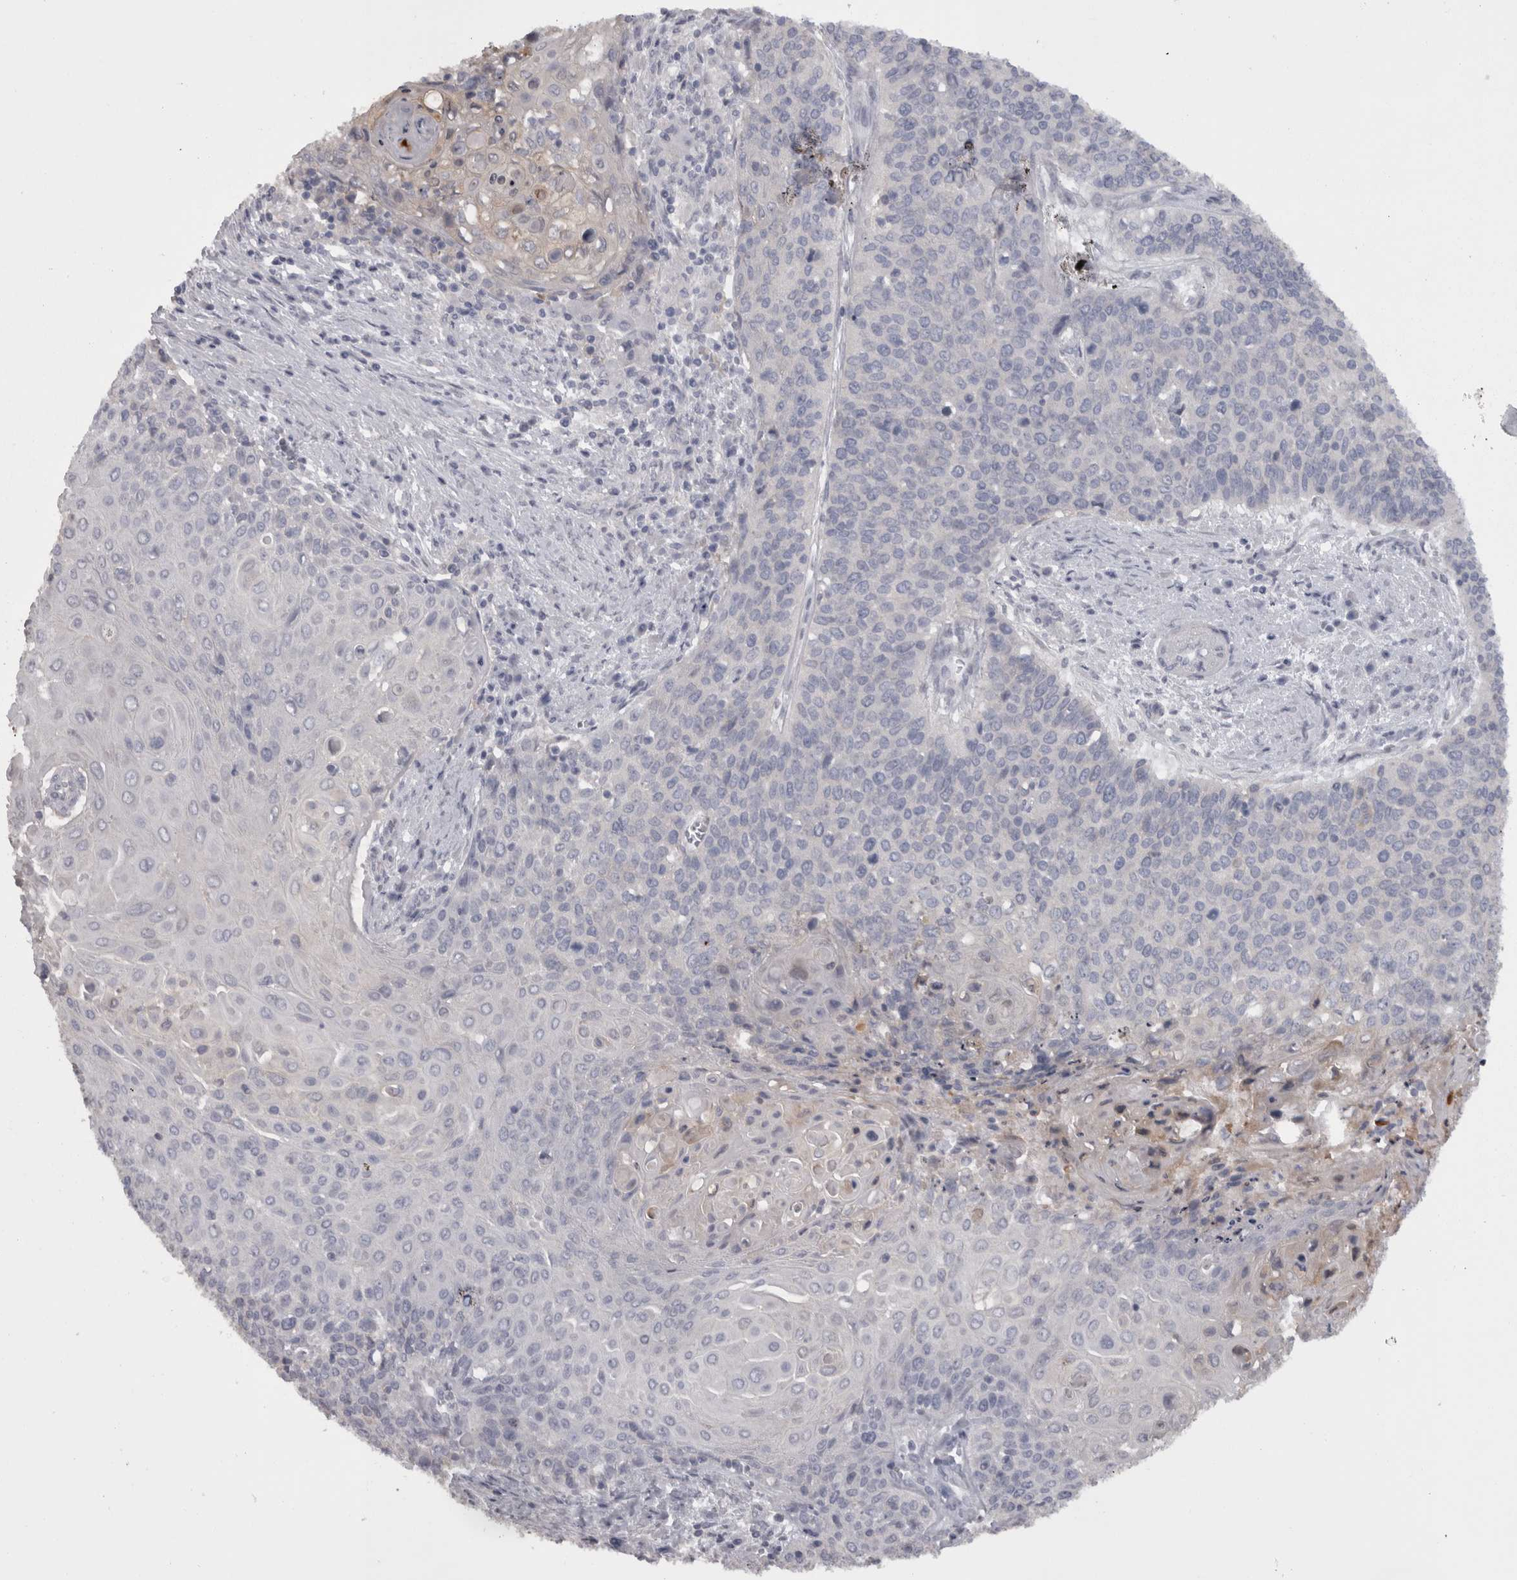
{"staining": {"intensity": "negative", "quantity": "none", "location": "none"}, "tissue": "cervical cancer", "cell_type": "Tumor cells", "image_type": "cancer", "snomed": [{"axis": "morphology", "description": "Squamous cell carcinoma, NOS"}, {"axis": "topography", "description": "Cervix"}], "caption": "This is an immunohistochemistry photomicrograph of human cervical squamous cell carcinoma. There is no expression in tumor cells.", "gene": "CAMK2D", "patient": {"sex": "female", "age": 39}}